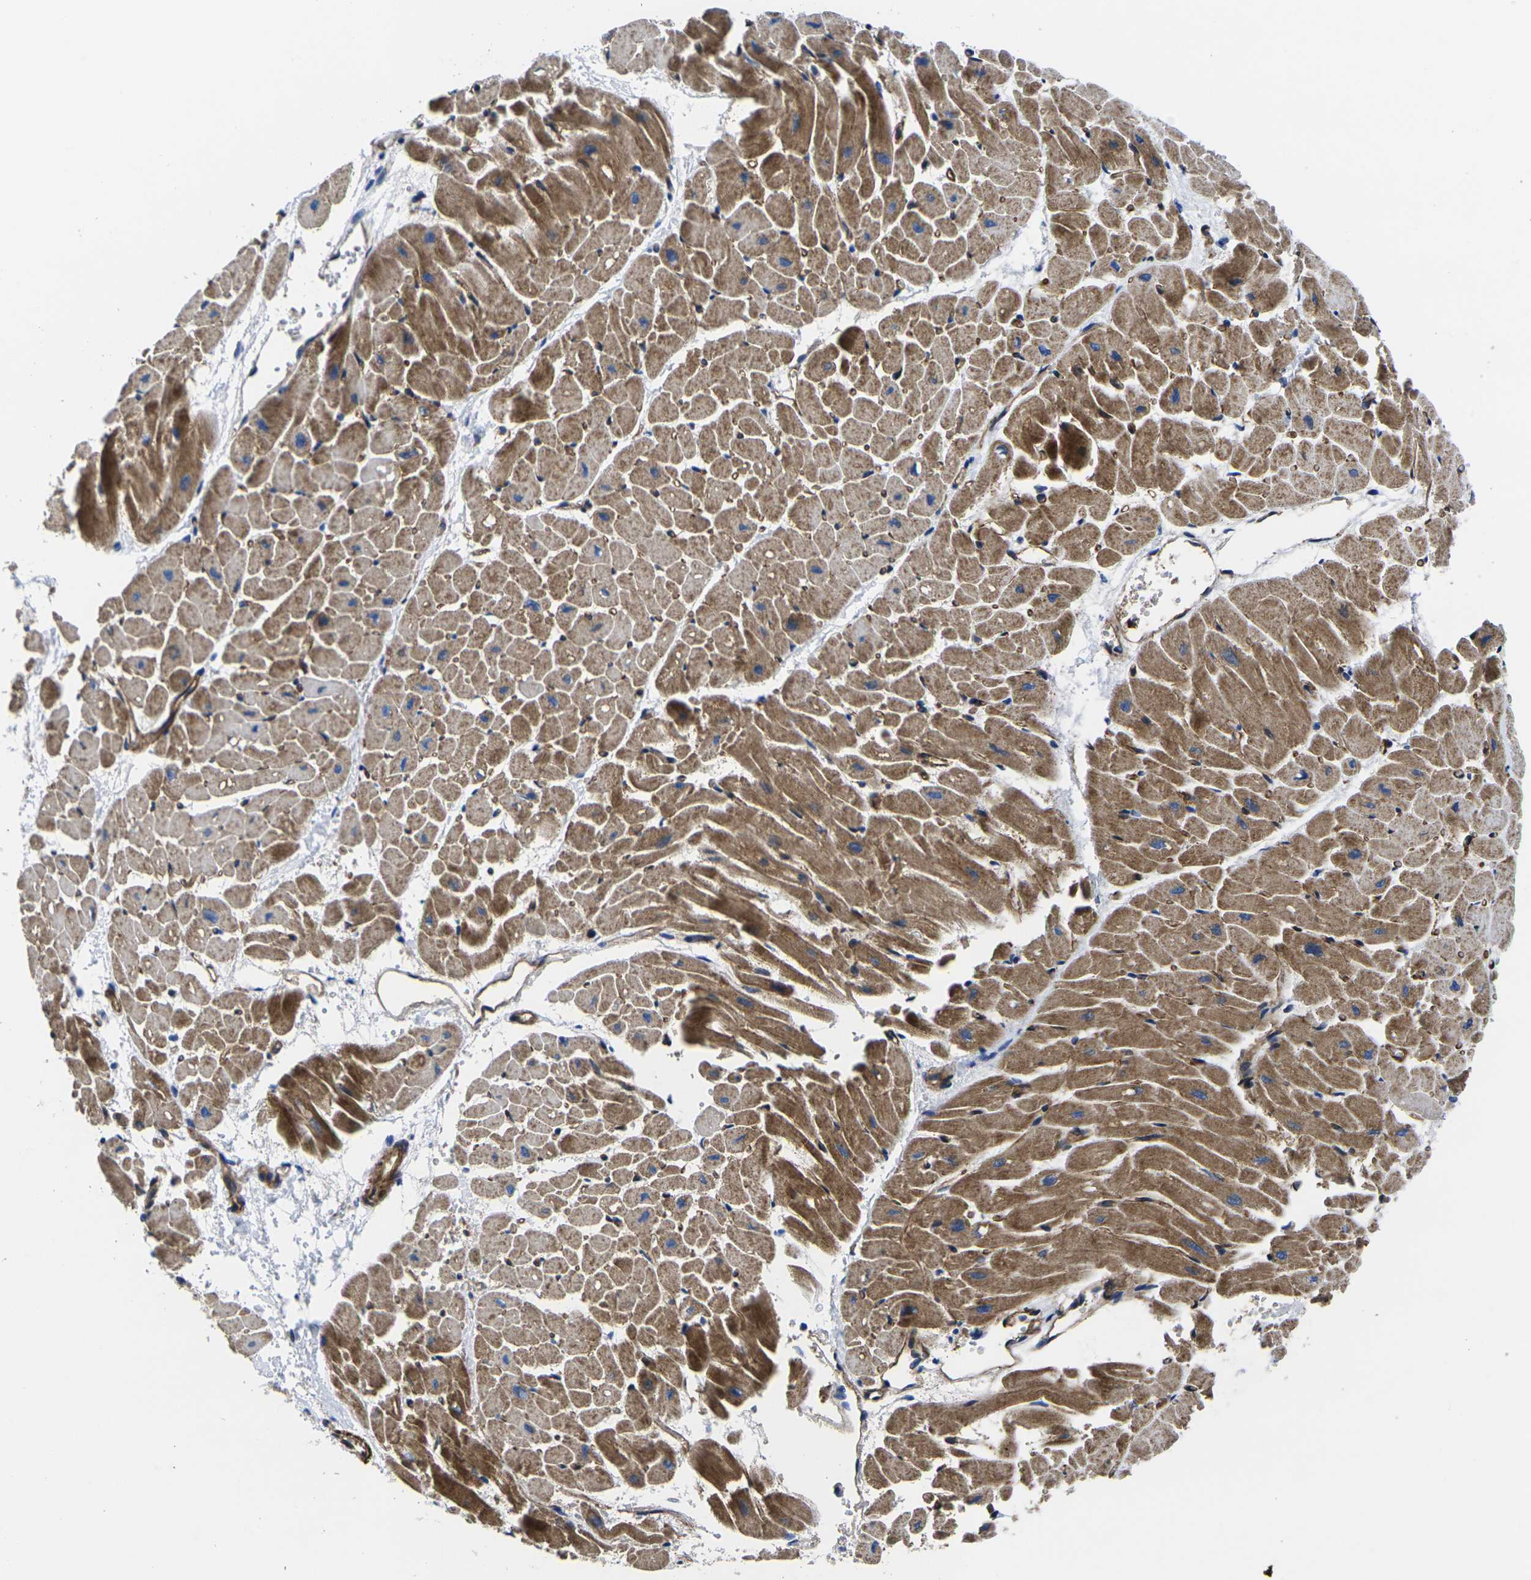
{"staining": {"intensity": "strong", "quantity": ">75%", "location": "cytoplasmic/membranous"}, "tissue": "heart muscle", "cell_type": "Cardiomyocytes", "image_type": "normal", "snomed": [{"axis": "morphology", "description": "Normal tissue, NOS"}, {"axis": "topography", "description": "Heart"}], "caption": "Immunohistochemical staining of unremarkable heart muscle reveals >75% levels of strong cytoplasmic/membranous protein positivity in approximately >75% of cardiomyocytes.", "gene": "GPR4", "patient": {"sex": "male", "age": 45}}